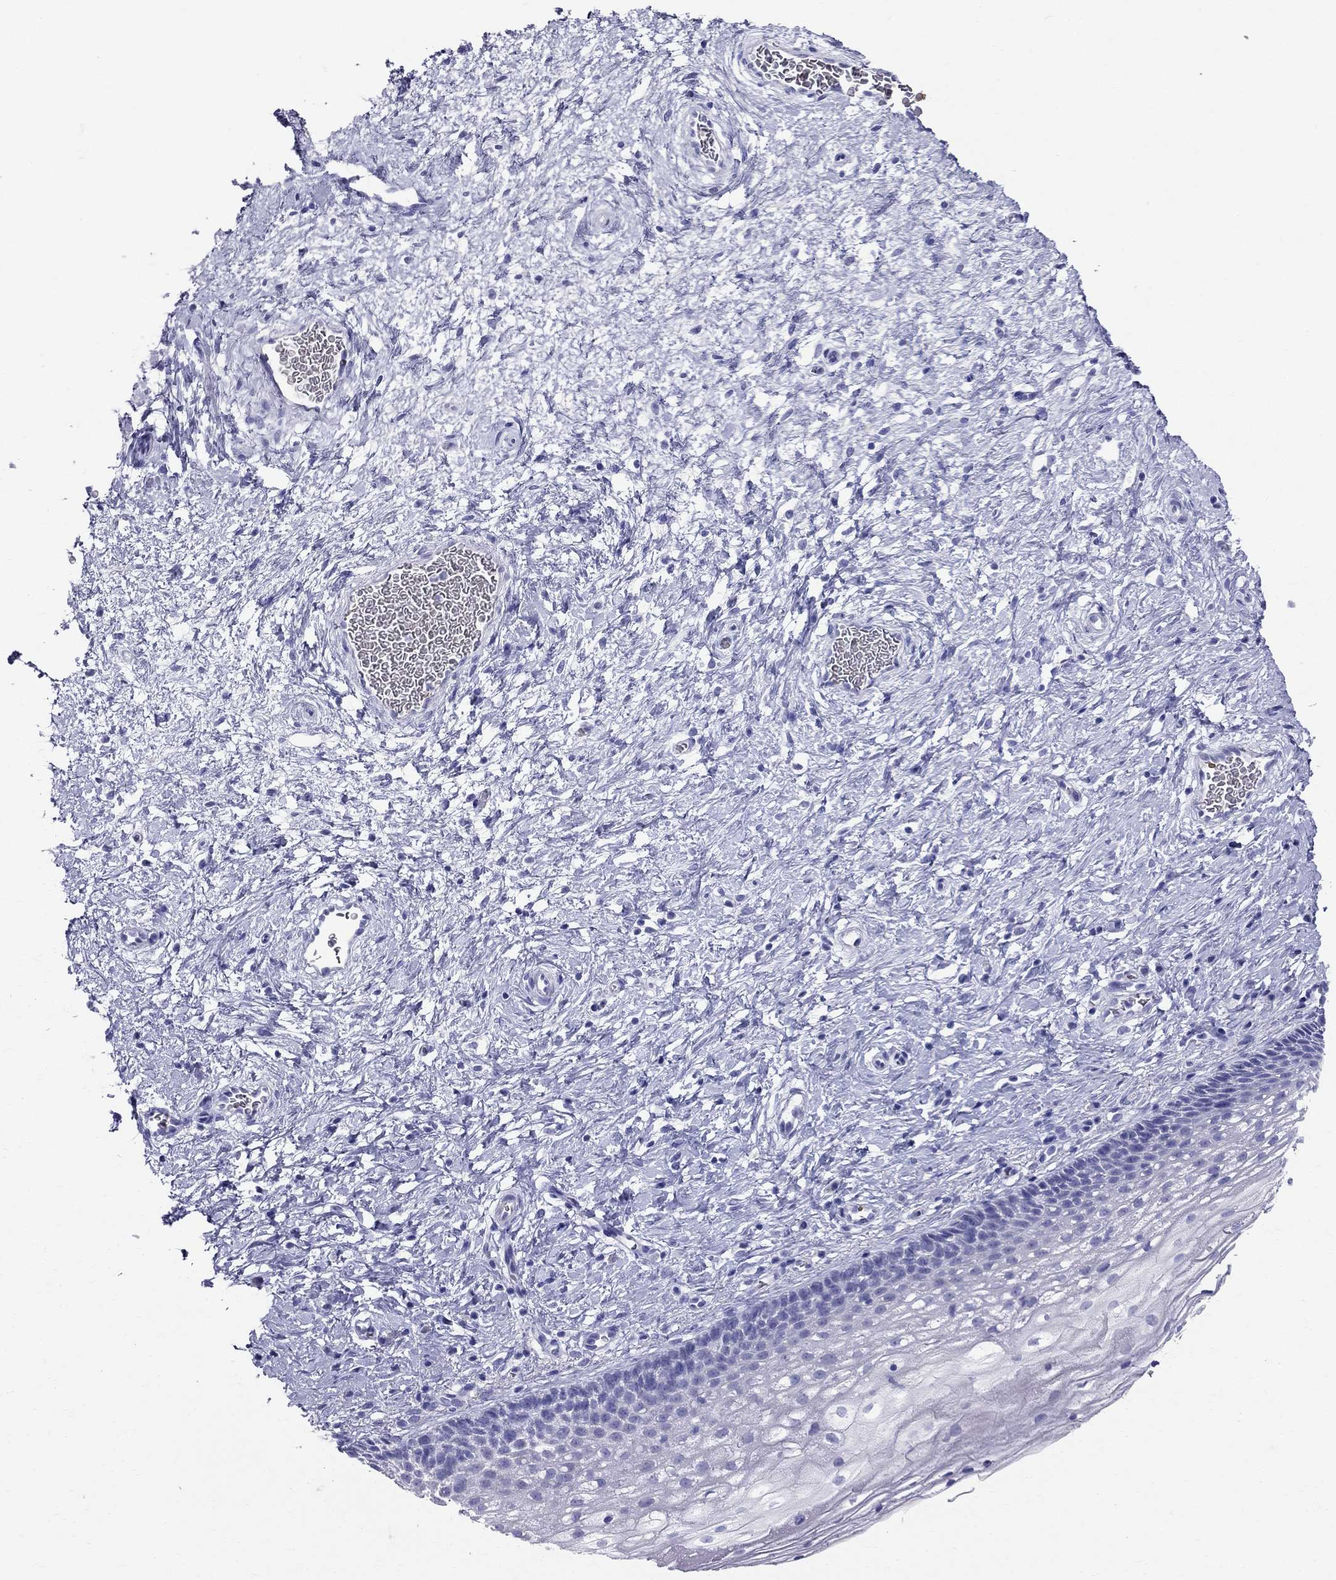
{"staining": {"intensity": "negative", "quantity": "none", "location": "none"}, "tissue": "cervix", "cell_type": "Glandular cells", "image_type": "normal", "snomed": [{"axis": "morphology", "description": "Normal tissue, NOS"}, {"axis": "topography", "description": "Cervix"}], "caption": "Photomicrograph shows no significant protein expression in glandular cells of normal cervix.", "gene": "DNAAF6", "patient": {"sex": "female", "age": 34}}